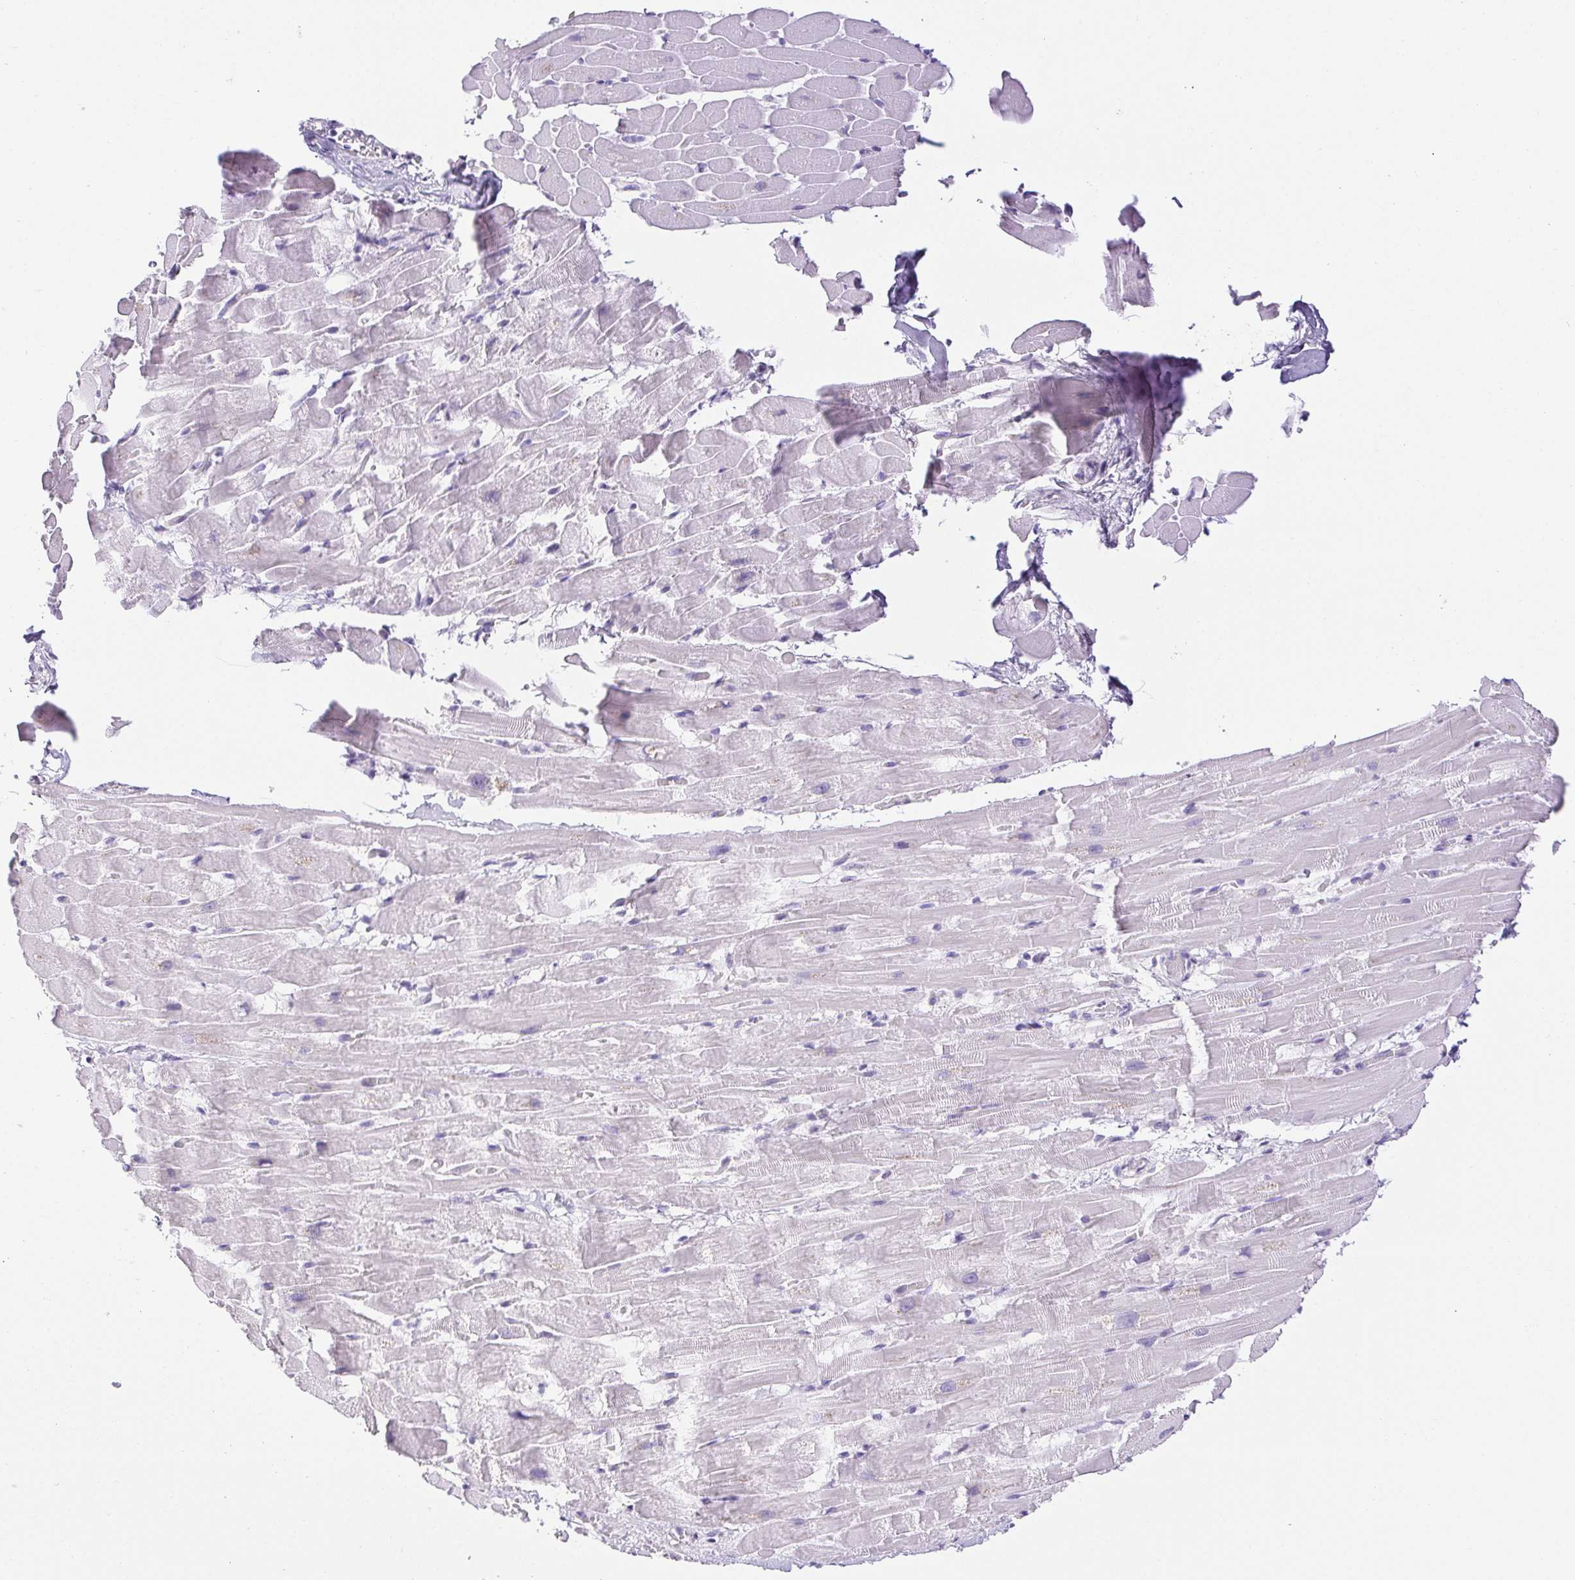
{"staining": {"intensity": "negative", "quantity": "none", "location": "none"}, "tissue": "heart muscle", "cell_type": "Cardiomyocytes", "image_type": "normal", "snomed": [{"axis": "morphology", "description": "Normal tissue, NOS"}, {"axis": "topography", "description": "Heart"}], "caption": "DAB immunohistochemical staining of benign heart muscle reveals no significant positivity in cardiomyocytes. (Stains: DAB (3,3'-diaminobenzidine) immunohistochemistry (IHC) with hematoxylin counter stain, Microscopy: brightfield microscopy at high magnification).", "gene": "HLA", "patient": {"sex": "male", "age": 37}}